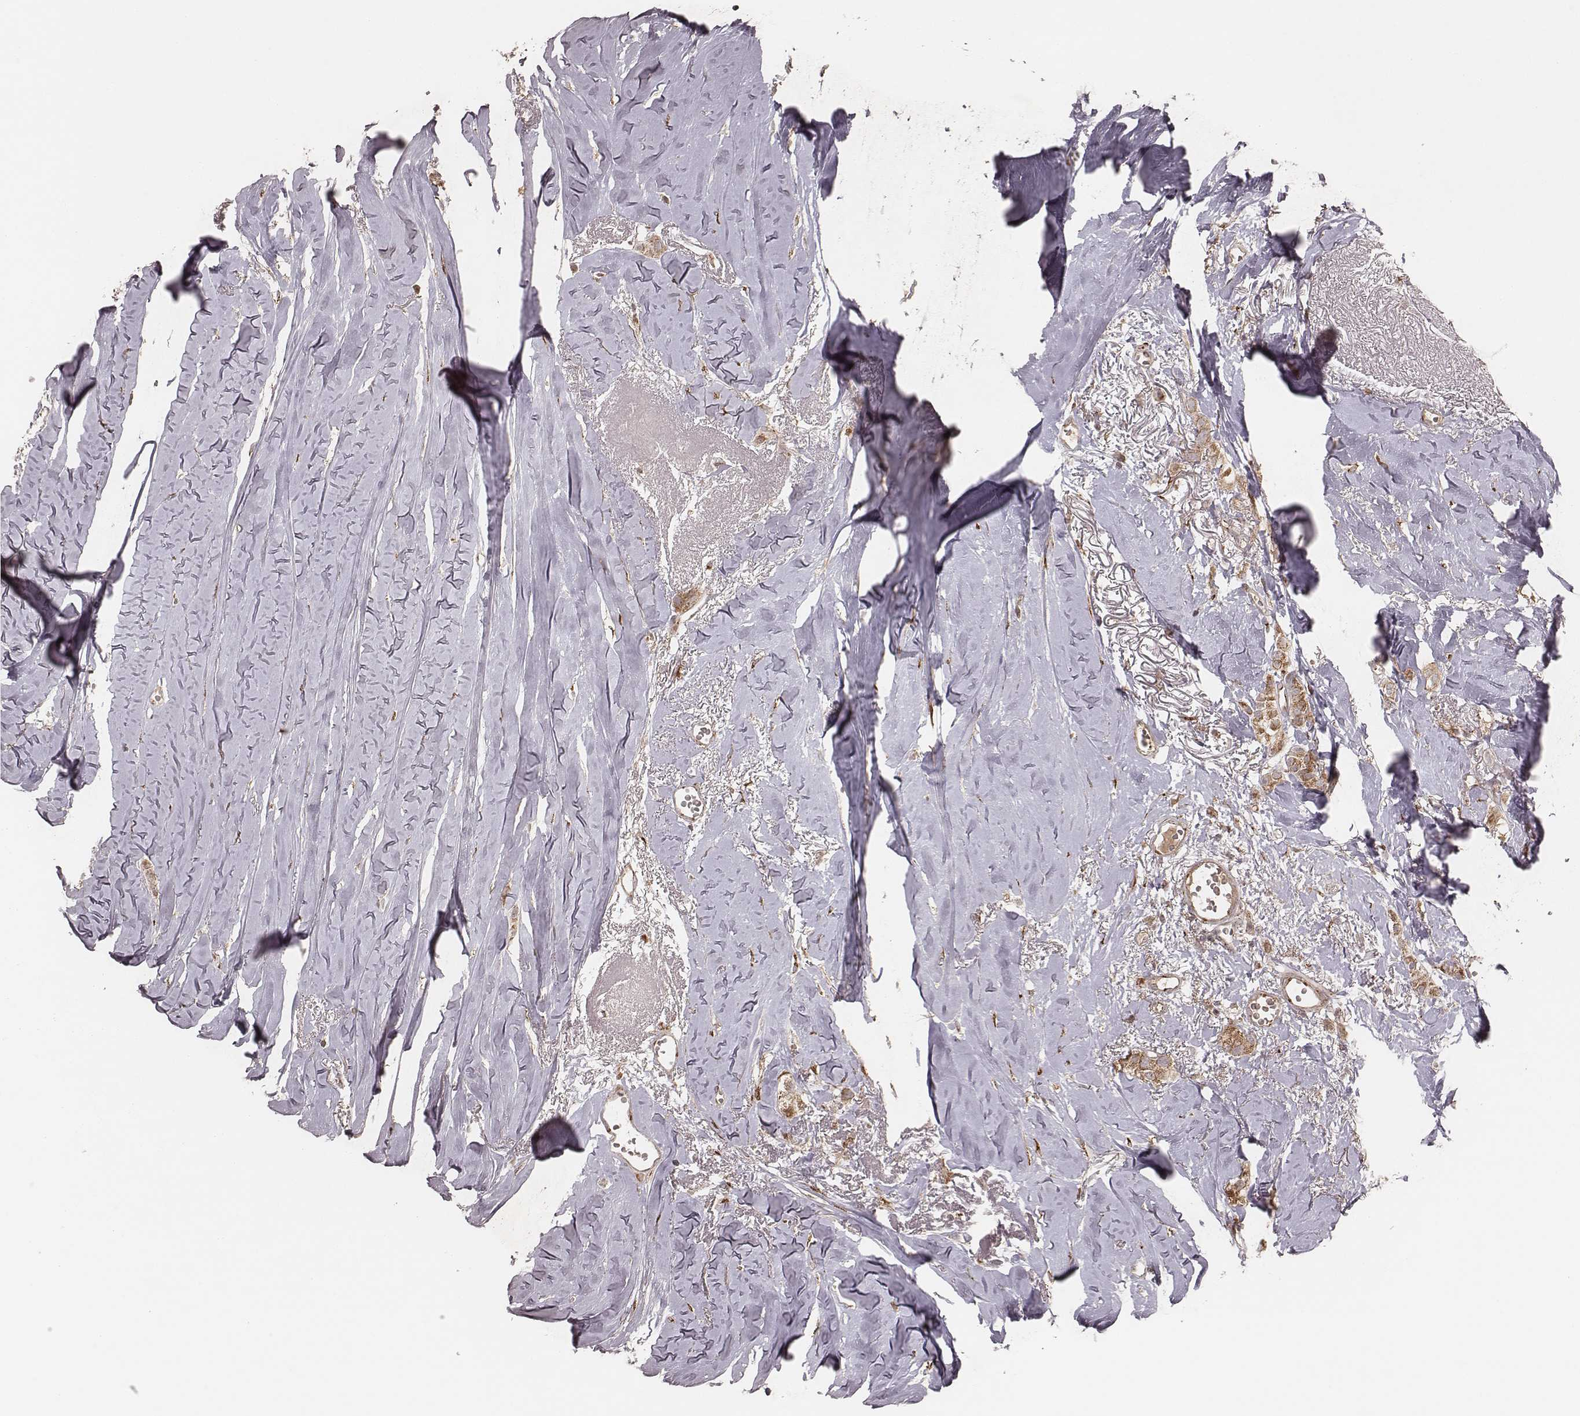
{"staining": {"intensity": "moderate", "quantity": ">75%", "location": "cytoplasmic/membranous"}, "tissue": "breast cancer", "cell_type": "Tumor cells", "image_type": "cancer", "snomed": [{"axis": "morphology", "description": "Duct carcinoma"}, {"axis": "topography", "description": "Breast"}], "caption": "Approximately >75% of tumor cells in breast cancer (infiltrating ductal carcinoma) exhibit moderate cytoplasmic/membranous protein expression as visualized by brown immunohistochemical staining.", "gene": "MYO19", "patient": {"sex": "female", "age": 85}}